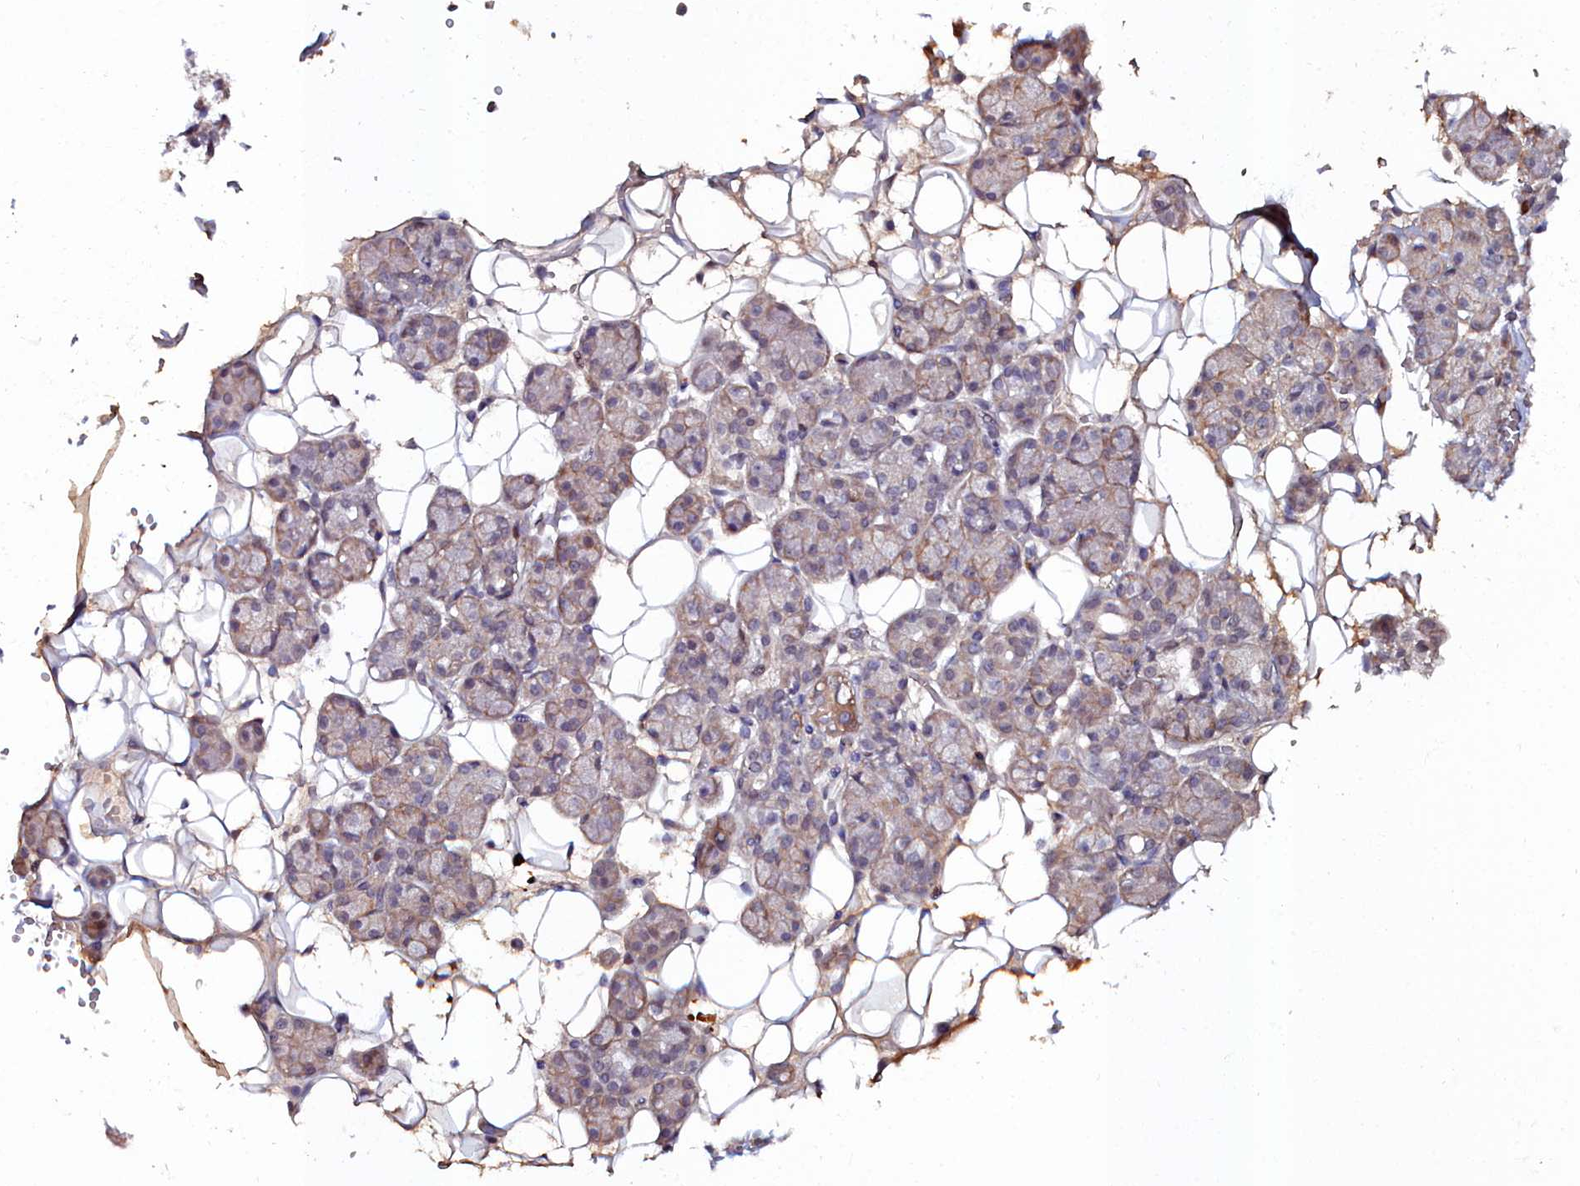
{"staining": {"intensity": "moderate", "quantity": "<25%", "location": "cytoplasmic/membranous"}, "tissue": "salivary gland", "cell_type": "Glandular cells", "image_type": "normal", "snomed": [{"axis": "morphology", "description": "Normal tissue, NOS"}, {"axis": "topography", "description": "Salivary gland"}], "caption": "The histopathology image reveals a brown stain indicating the presence of a protein in the cytoplasmic/membranous of glandular cells in salivary gland. Using DAB (3,3'-diaminobenzidine) (brown) and hematoxylin (blue) stains, captured at high magnification using brightfield microscopy.", "gene": "KCTD18", "patient": {"sex": "male", "age": 63}}